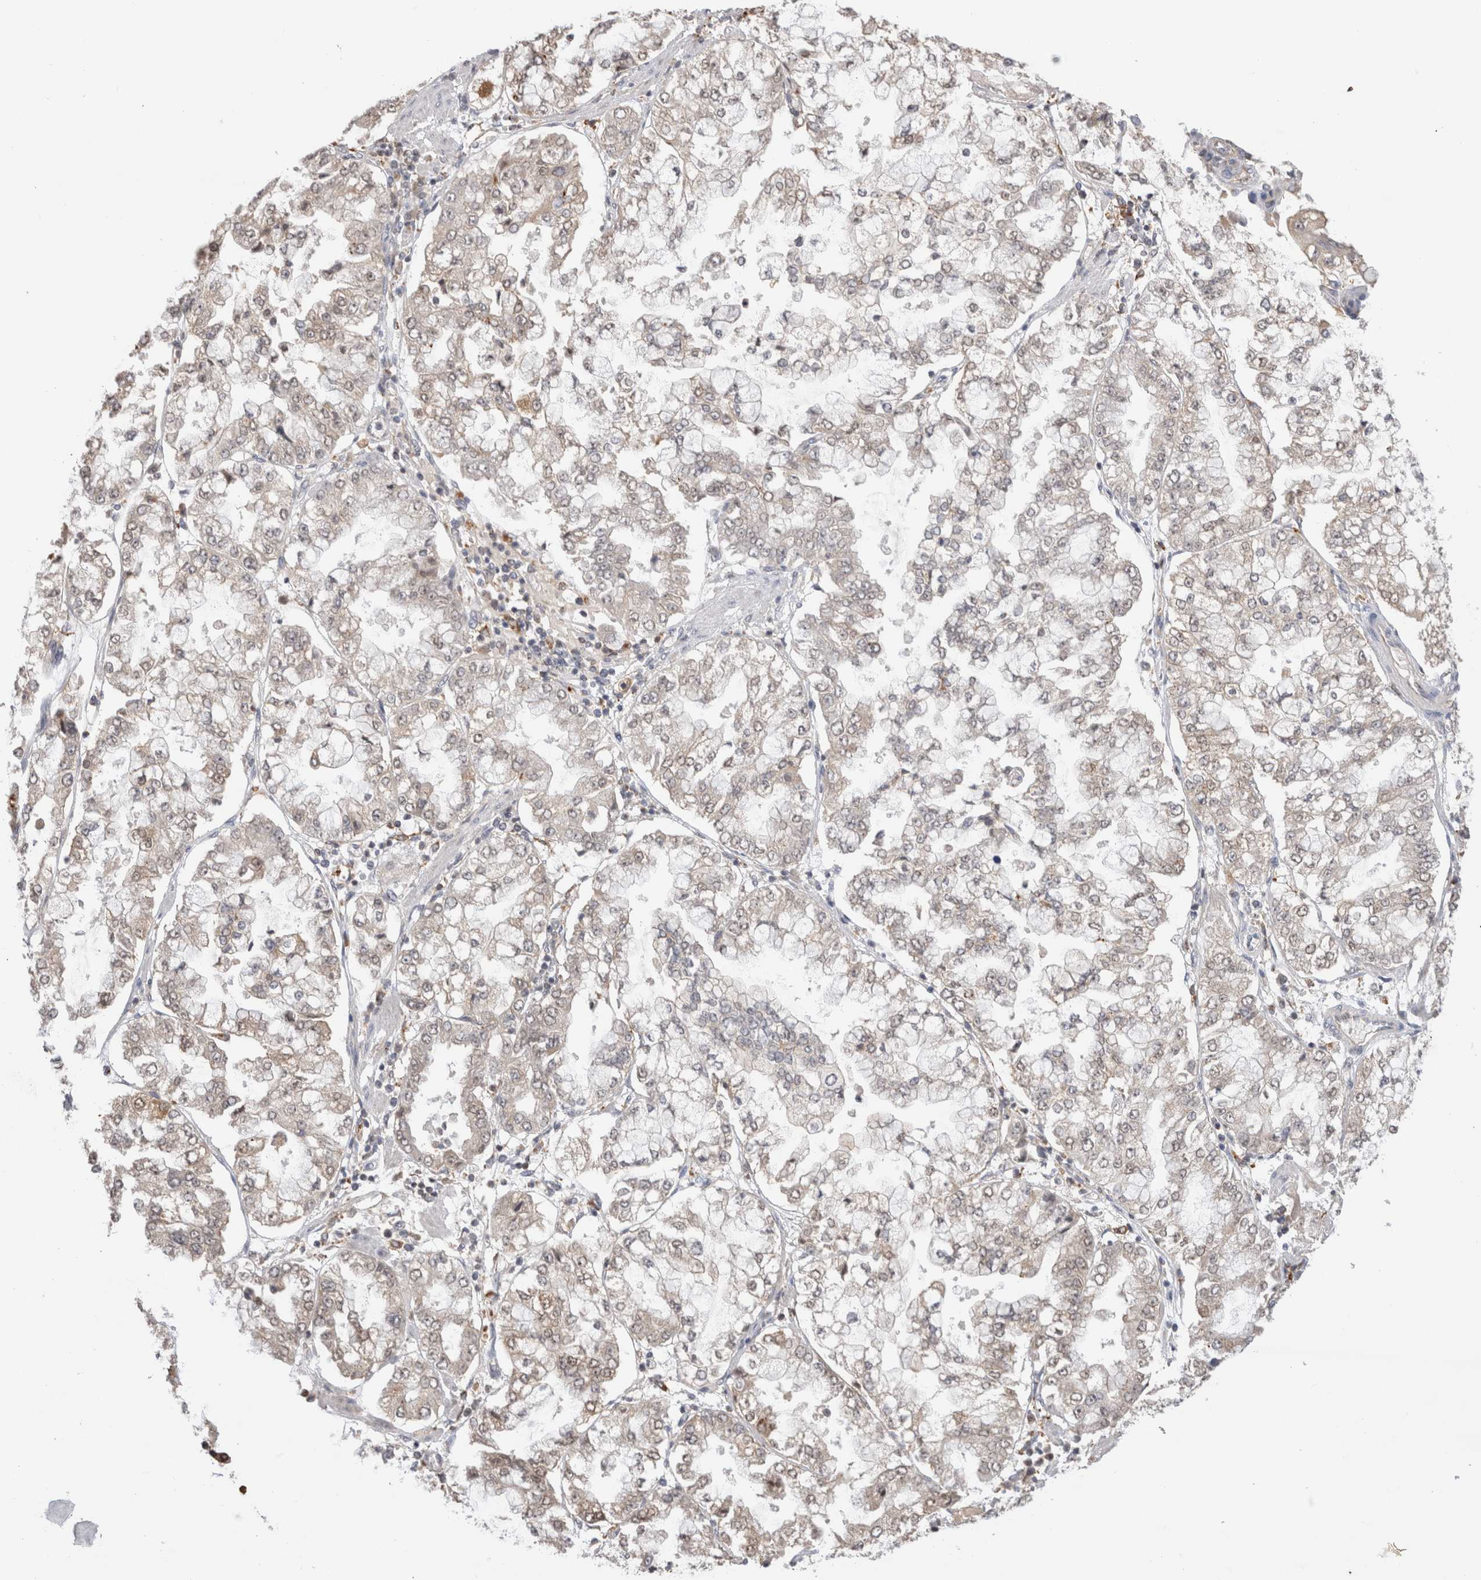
{"staining": {"intensity": "weak", "quantity": "<25%", "location": "cytoplasmic/membranous,nuclear"}, "tissue": "stomach cancer", "cell_type": "Tumor cells", "image_type": "cancer", "snomed": [{"axis": "morphology", "description": "Adenocarcinoma, NOS"}, {"axis": "topography", "description": "Stomach"}], "caption": "Tumor cells show no significant expression in stomach adenocarcinoma.", "gene": "GNS", "patient": {"sex": "male", "age": 76}}